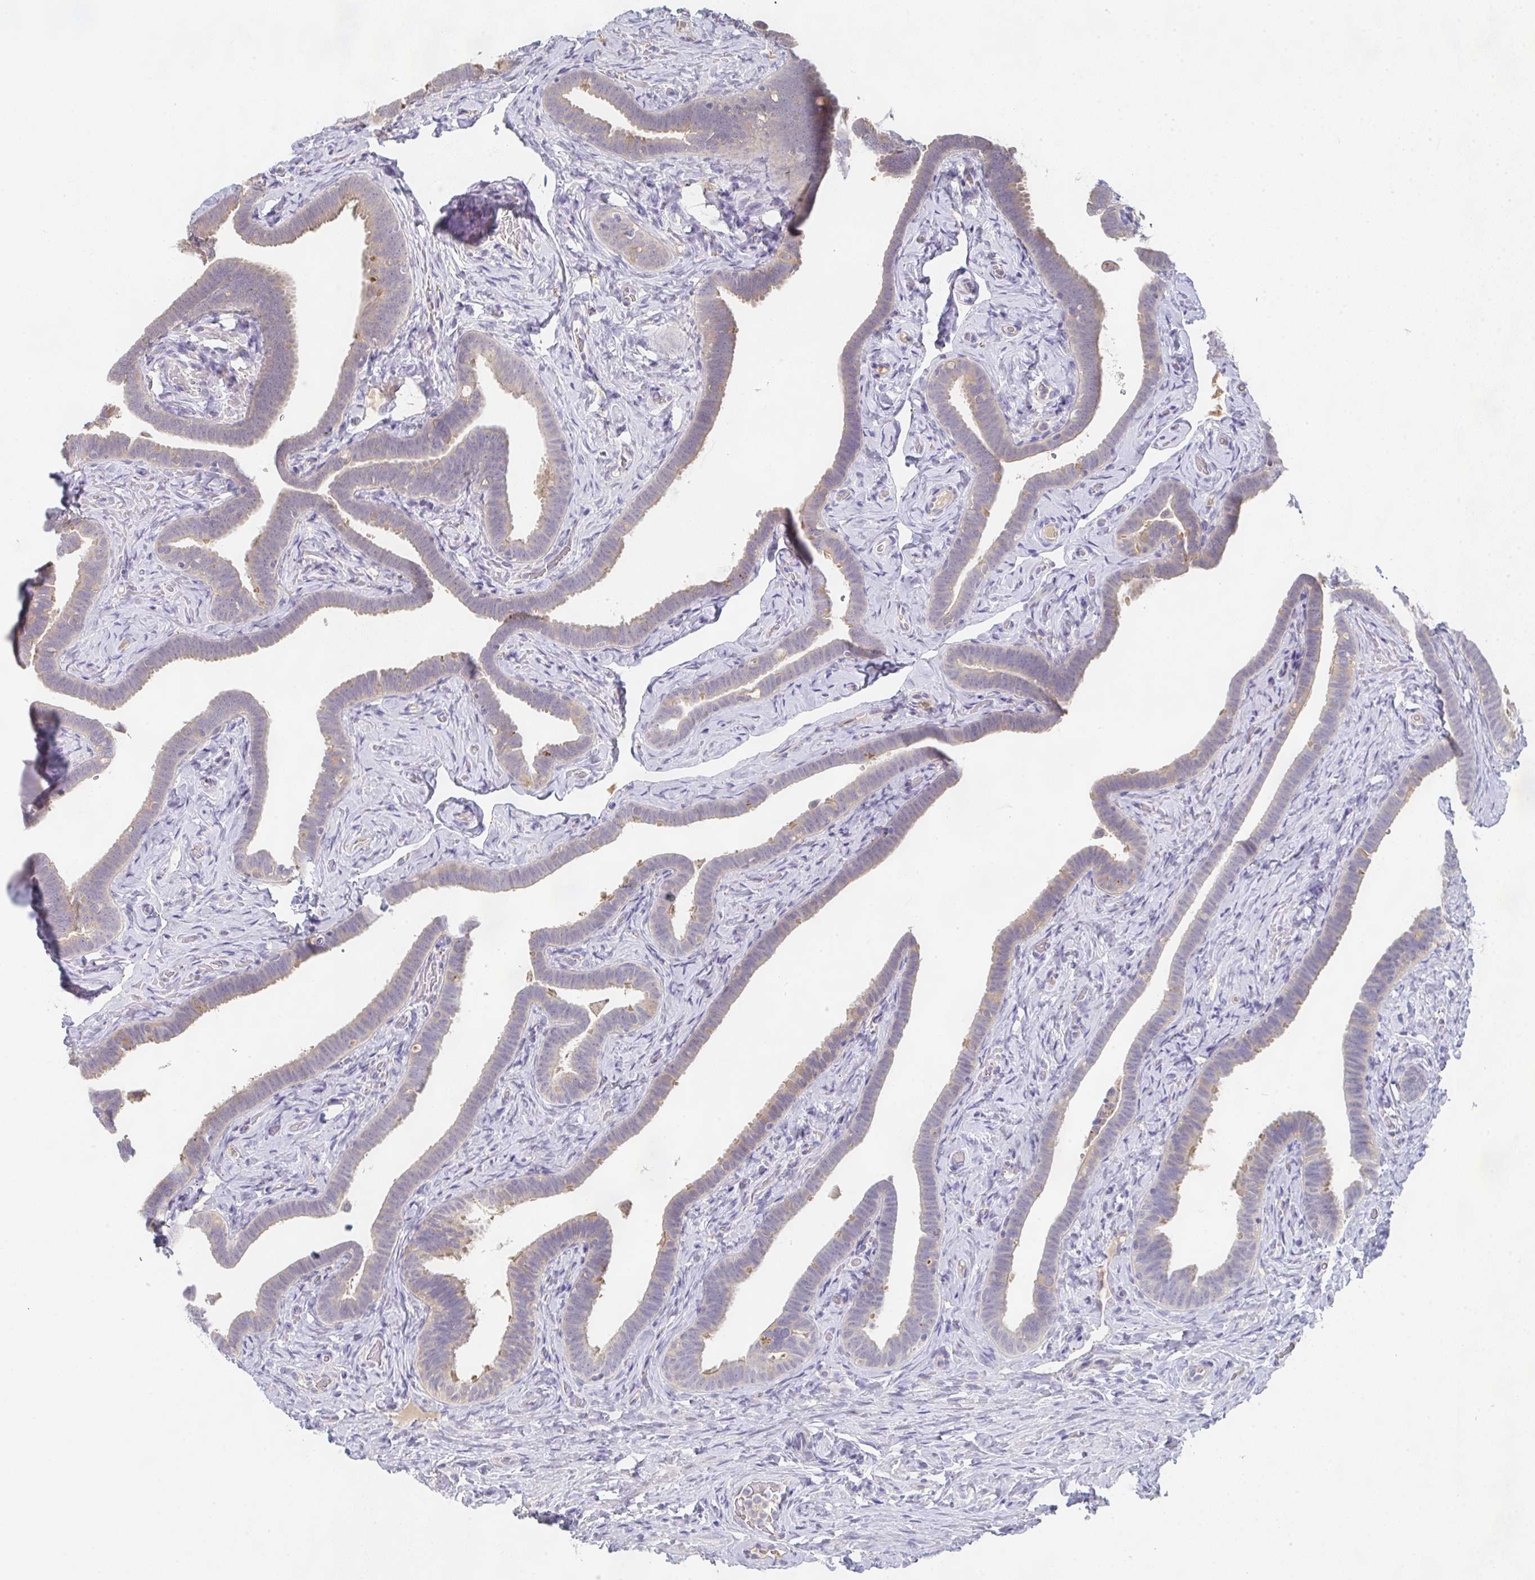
{"staining": {"intensity": "moderate", "quantity": "<25%", "location": "cytoplasmic/membranous"}, "tissue": "fallopian tube", "cell_type": "Glandular cells", "image_type": "normal", "snomed": [{"axis": "morphology", "description": "Normal tissue, NOS"}, {"axis": "topography", "description": "Fallopian tube"}], "caption": "Glandular cells exhibit low levels of moderate cytoplasmic/membranous expression in about <25% of cells in normal human fallopian tube.", "gene": "CHMP5", "patient": {"sex": "female", "age": 69}}